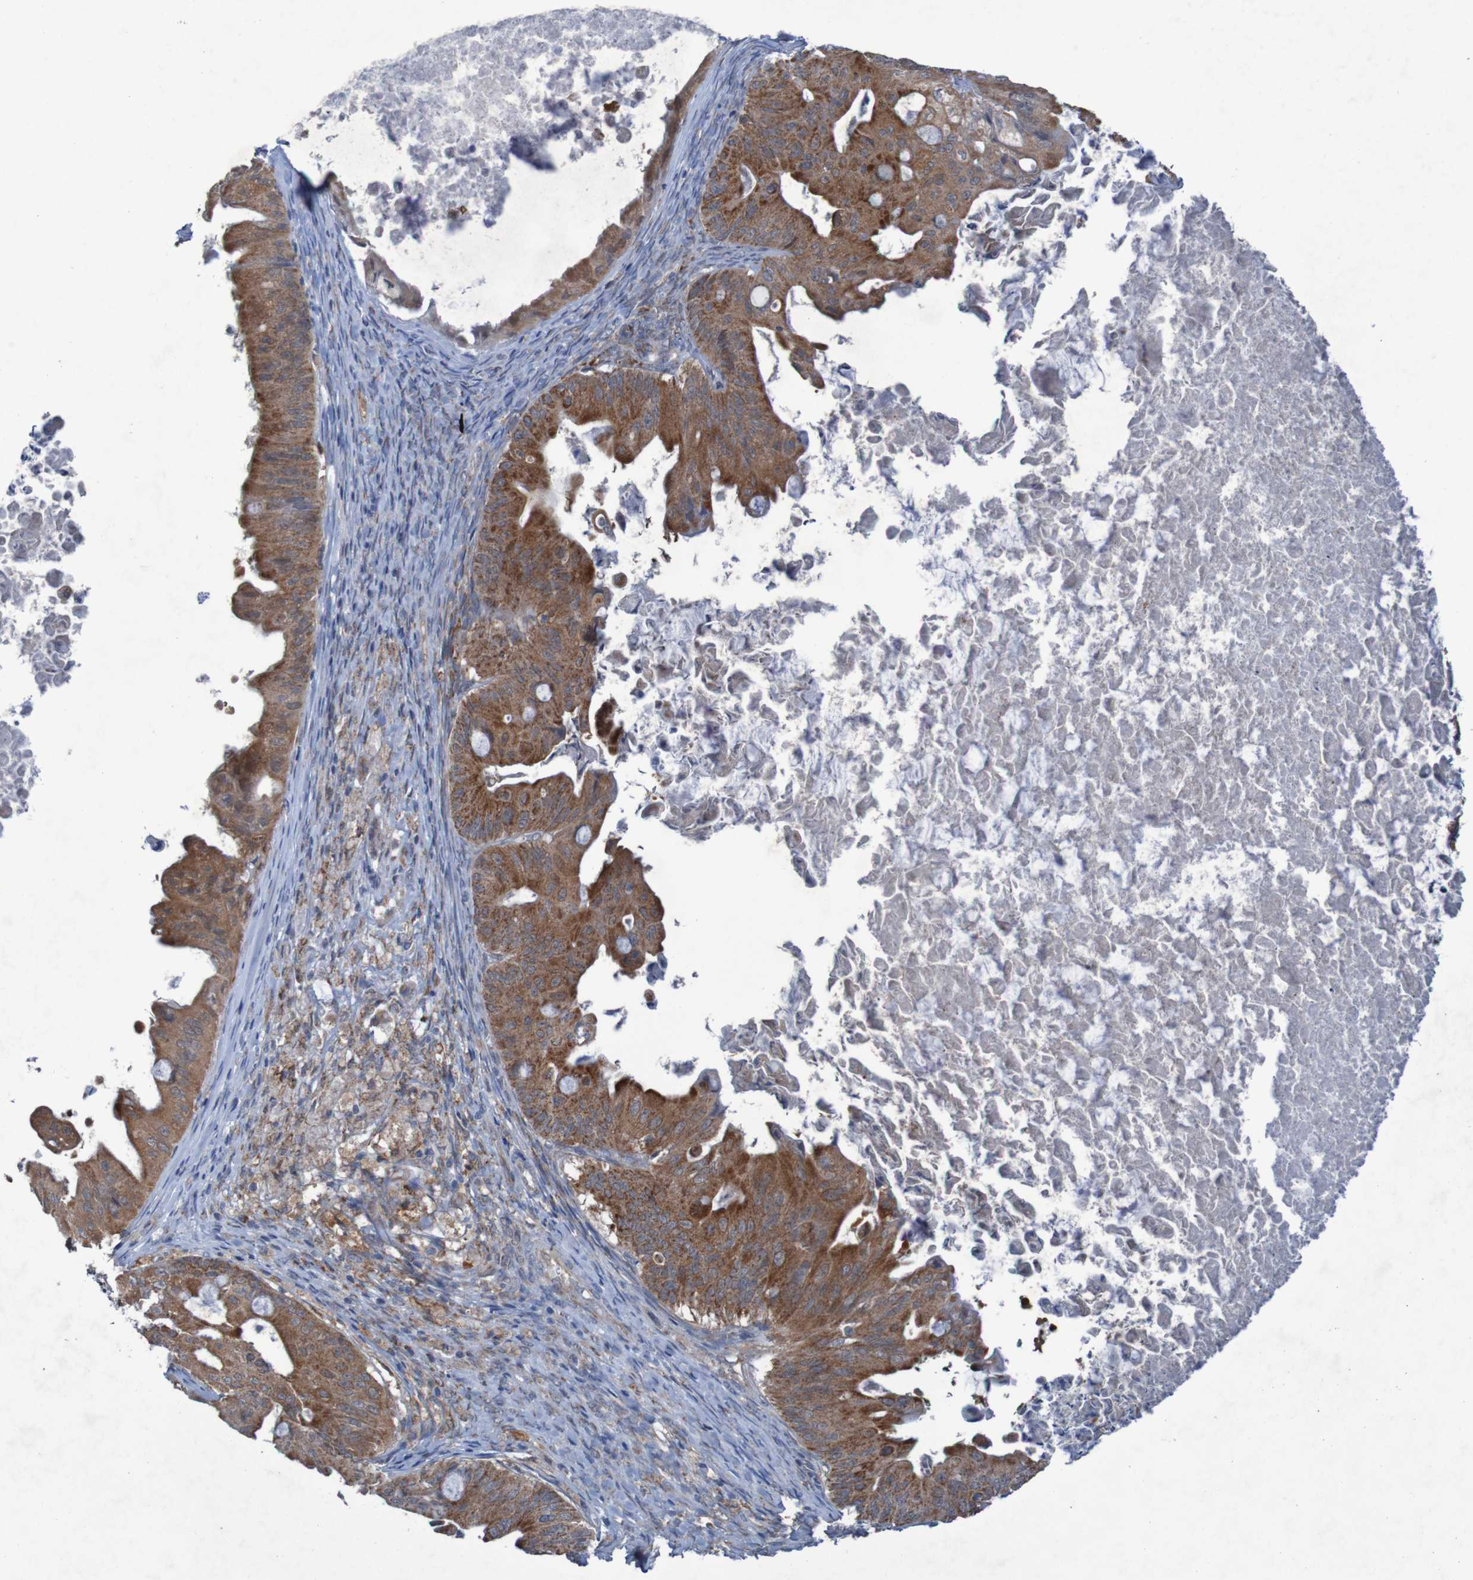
{"staining": {"intensity": "moderate", "quantity": ">75%", "location": "cytoplasmic/membranous"}, "tissue": "ovarian cancer", "cell_type": "Tumor cells", "image_type": "cancer", "snomed": [{"axis": "morphology", "description": "Cystadenocarcinoma, mucinous, NOS"}, {"axis": "topography", "description": "Ovary"}], "caption": "Brown immunohistochemical staining in ovarian mucinous cystadenocarcinoma reveals moderate cytoplasmic/membranous expression in about >75% of tumor cells.", "gene": "CCDC51", "patient": {"sex": "female", "age": 37}}